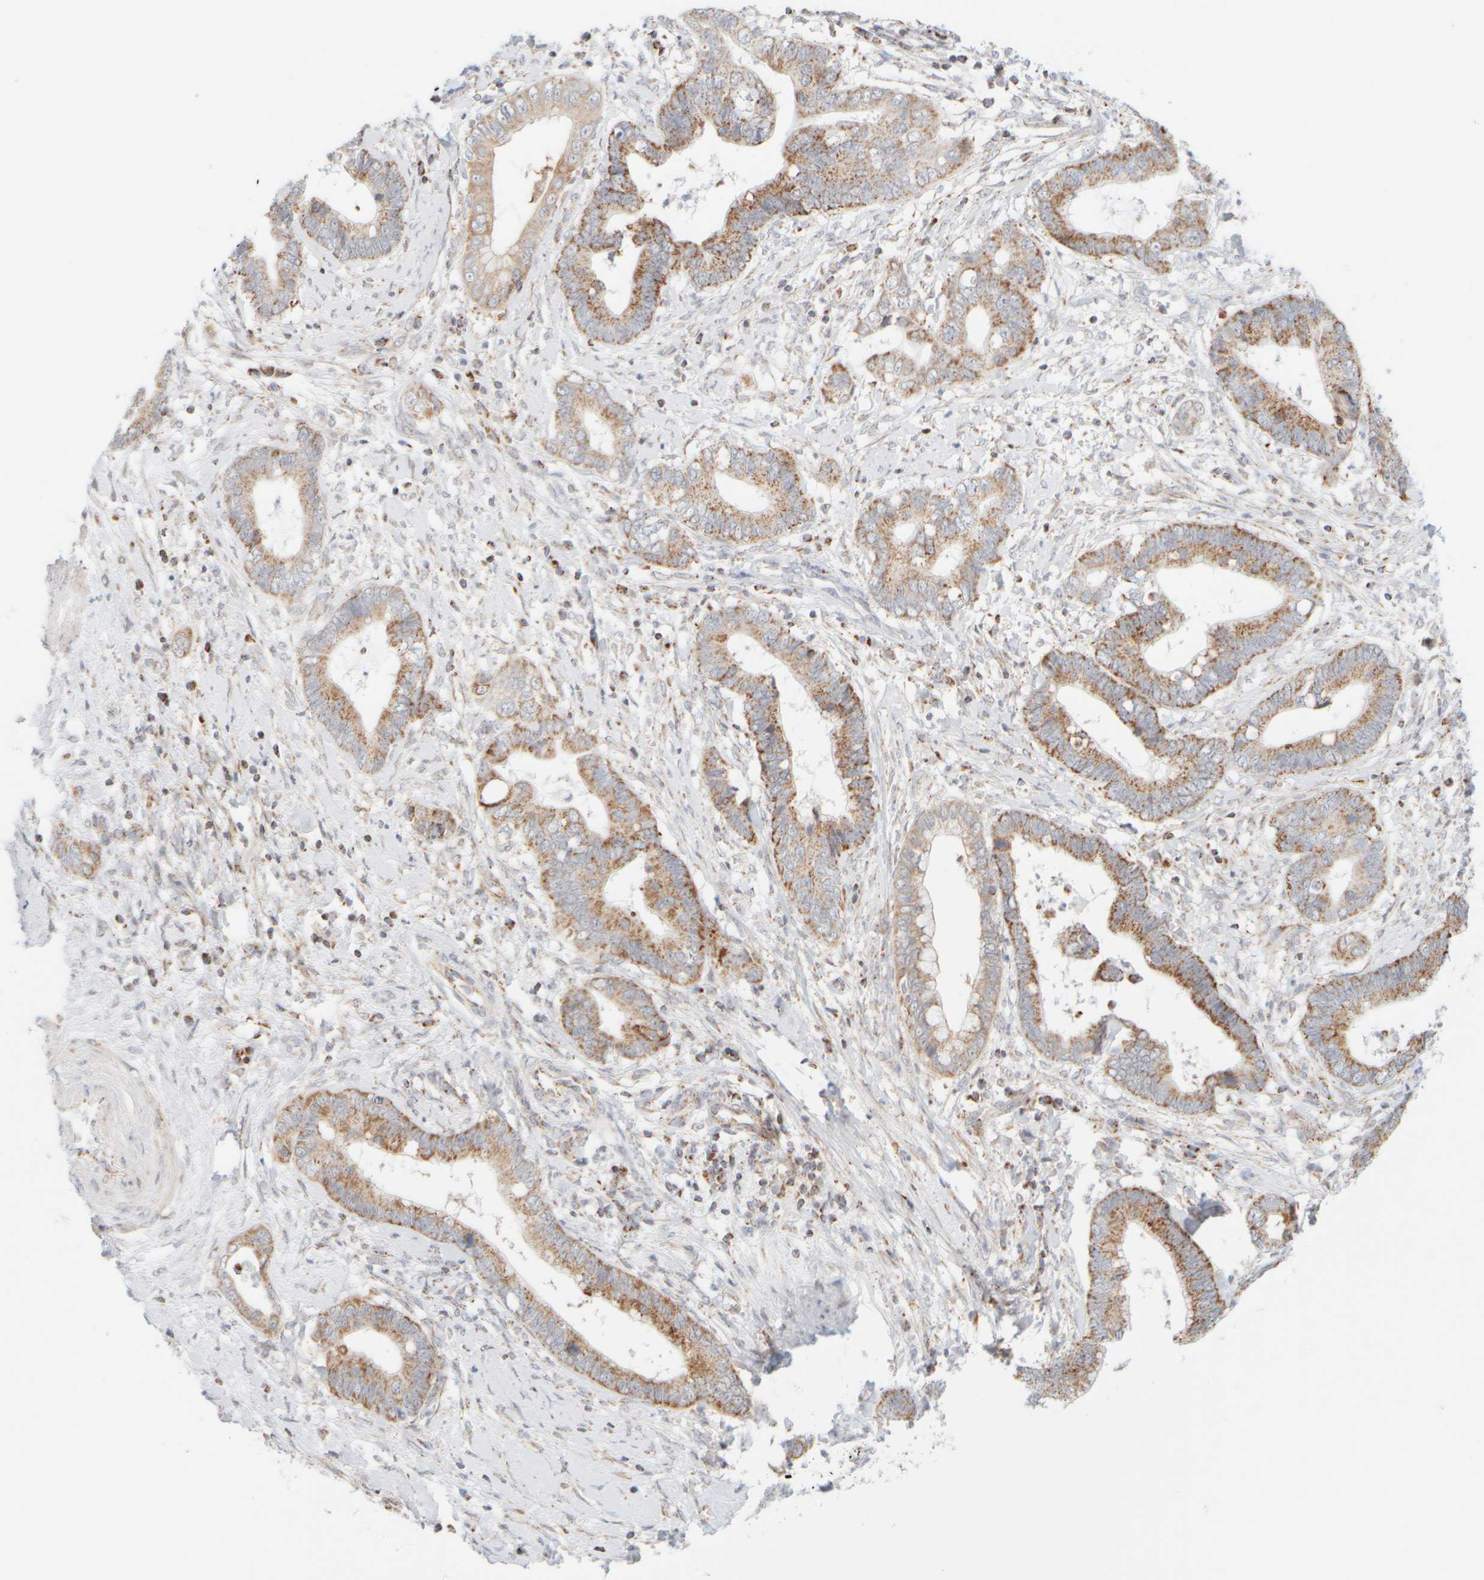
{"staining": {"intensity": "moderate", "quantity": ">75%", "location": "cytoplasmic/membranous"}, "tissue": "cervical cancer", "cell_type": "Tumor cells", "image_type": "cancer", "snomed": [{"axis": "morphology", "description": "Adenocarcinoma, NOS"}, {"axis": "topography", "description": "Cervix"}], "caption": "Immunohistochemical staining of cervical cancer (adenocarcinoma) demonstrates medium levels of moderate cytoplasmic/membranous staining in approximately >75% of tumor cells. (DAB IHC, brown staining for protein, blue staining for nuclei).", "gene": "PPM1K", "patient": {"sex": "female", "age": 44}}